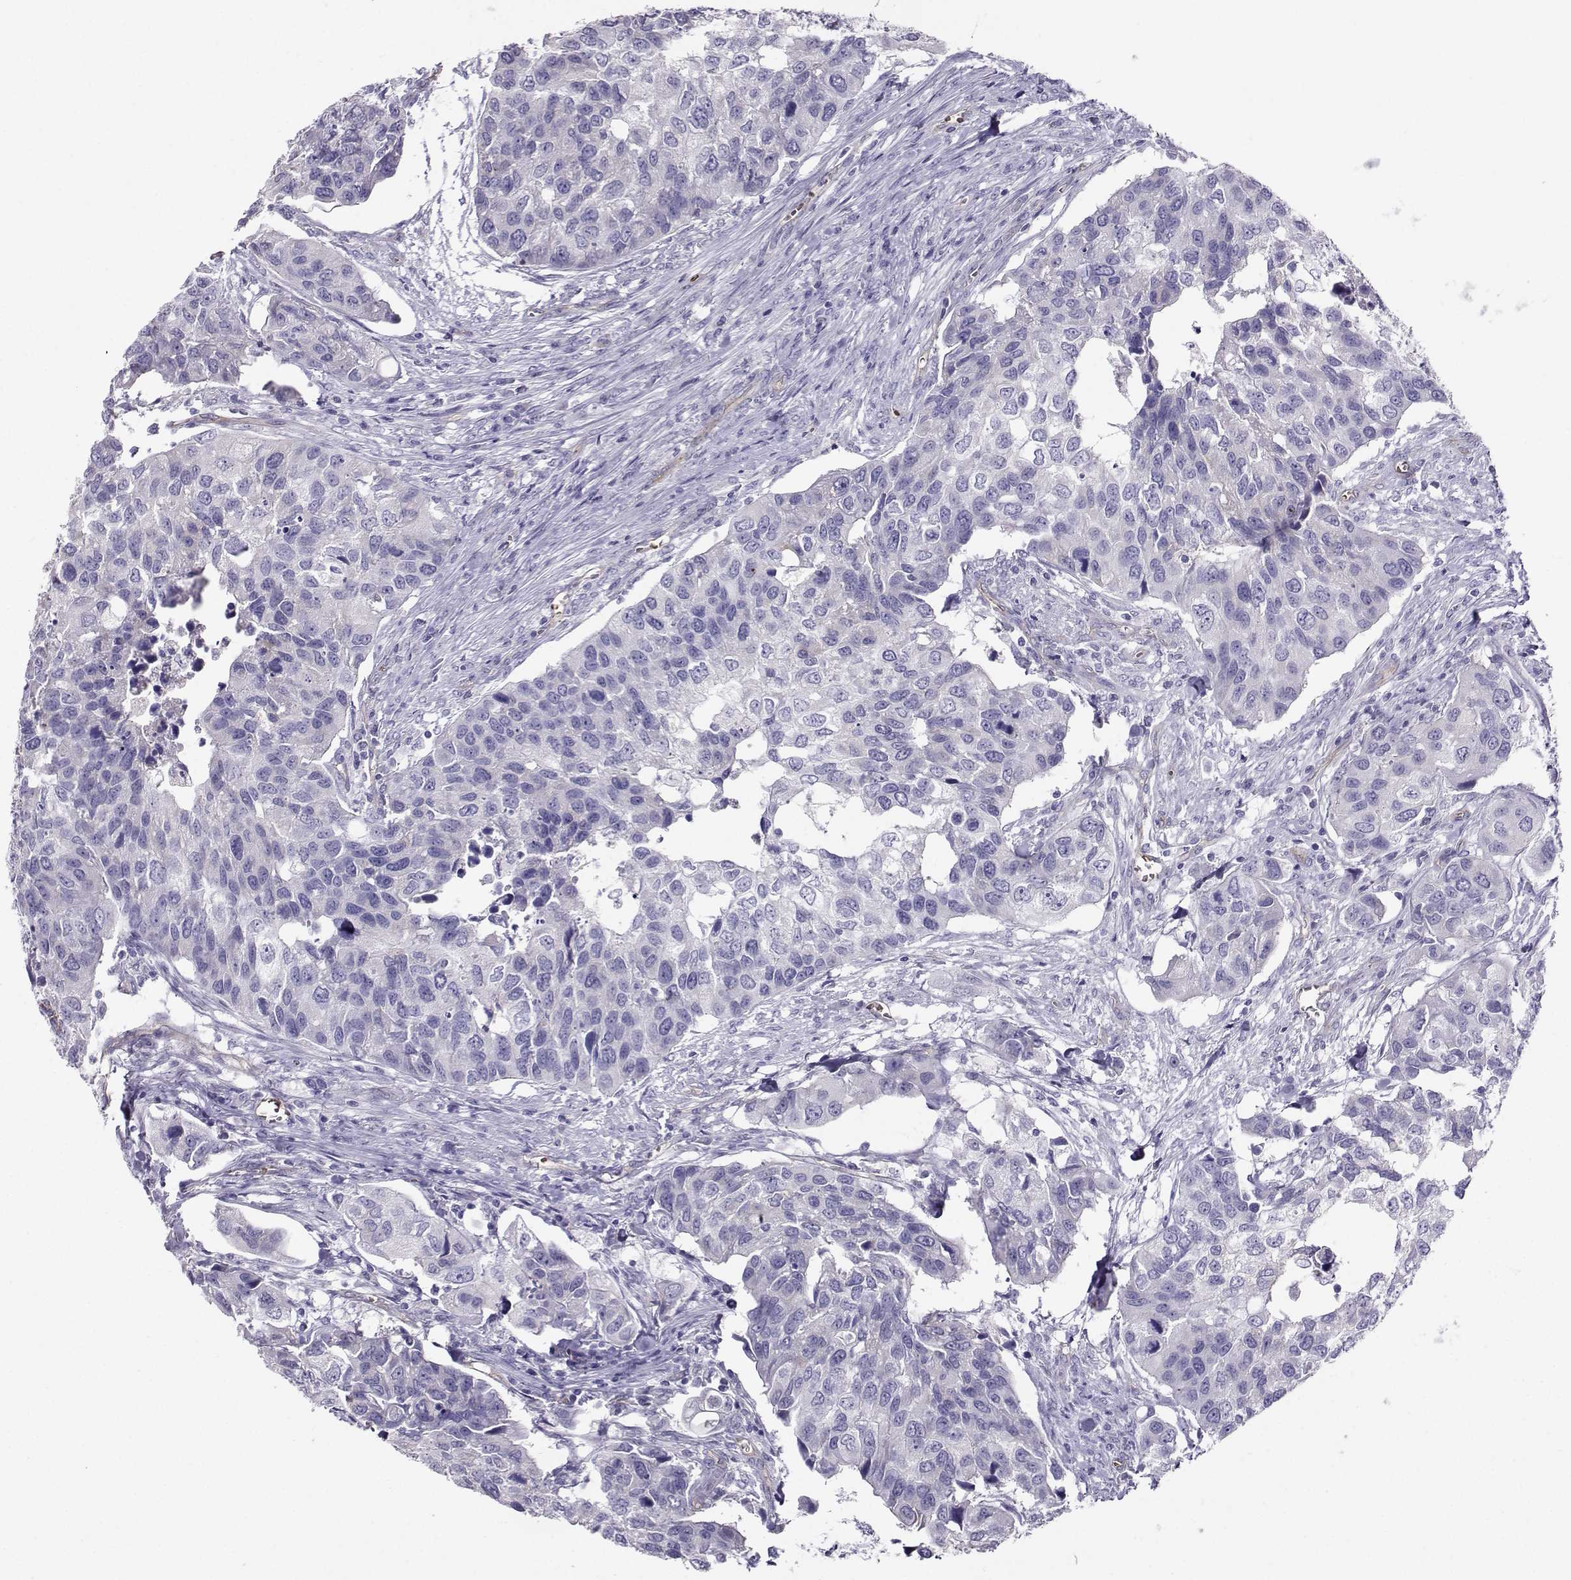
{"staining": {"intensity": "negative", "quantity": "none", "location": "none"}, "tissue": "urothelial cancer", "cell_type": "Tumor cells", "image_type": "cancer", "snomed": [{"axis": "morphology", "description": "Urothelial carcinoma, High grade"}, {"axis": "topography", "description": "Urinary bladder"}], "caption": "This is a photomicrograph of immunohistochemistry staining of urothelial cancer, which shows no positivity in tumor cells. (Brightfield microscopy of DAB immunohistochemistry (IHC) at high magnification).", "gene": "CLUL1", "patient": {"sex": "male", "age": 60}}